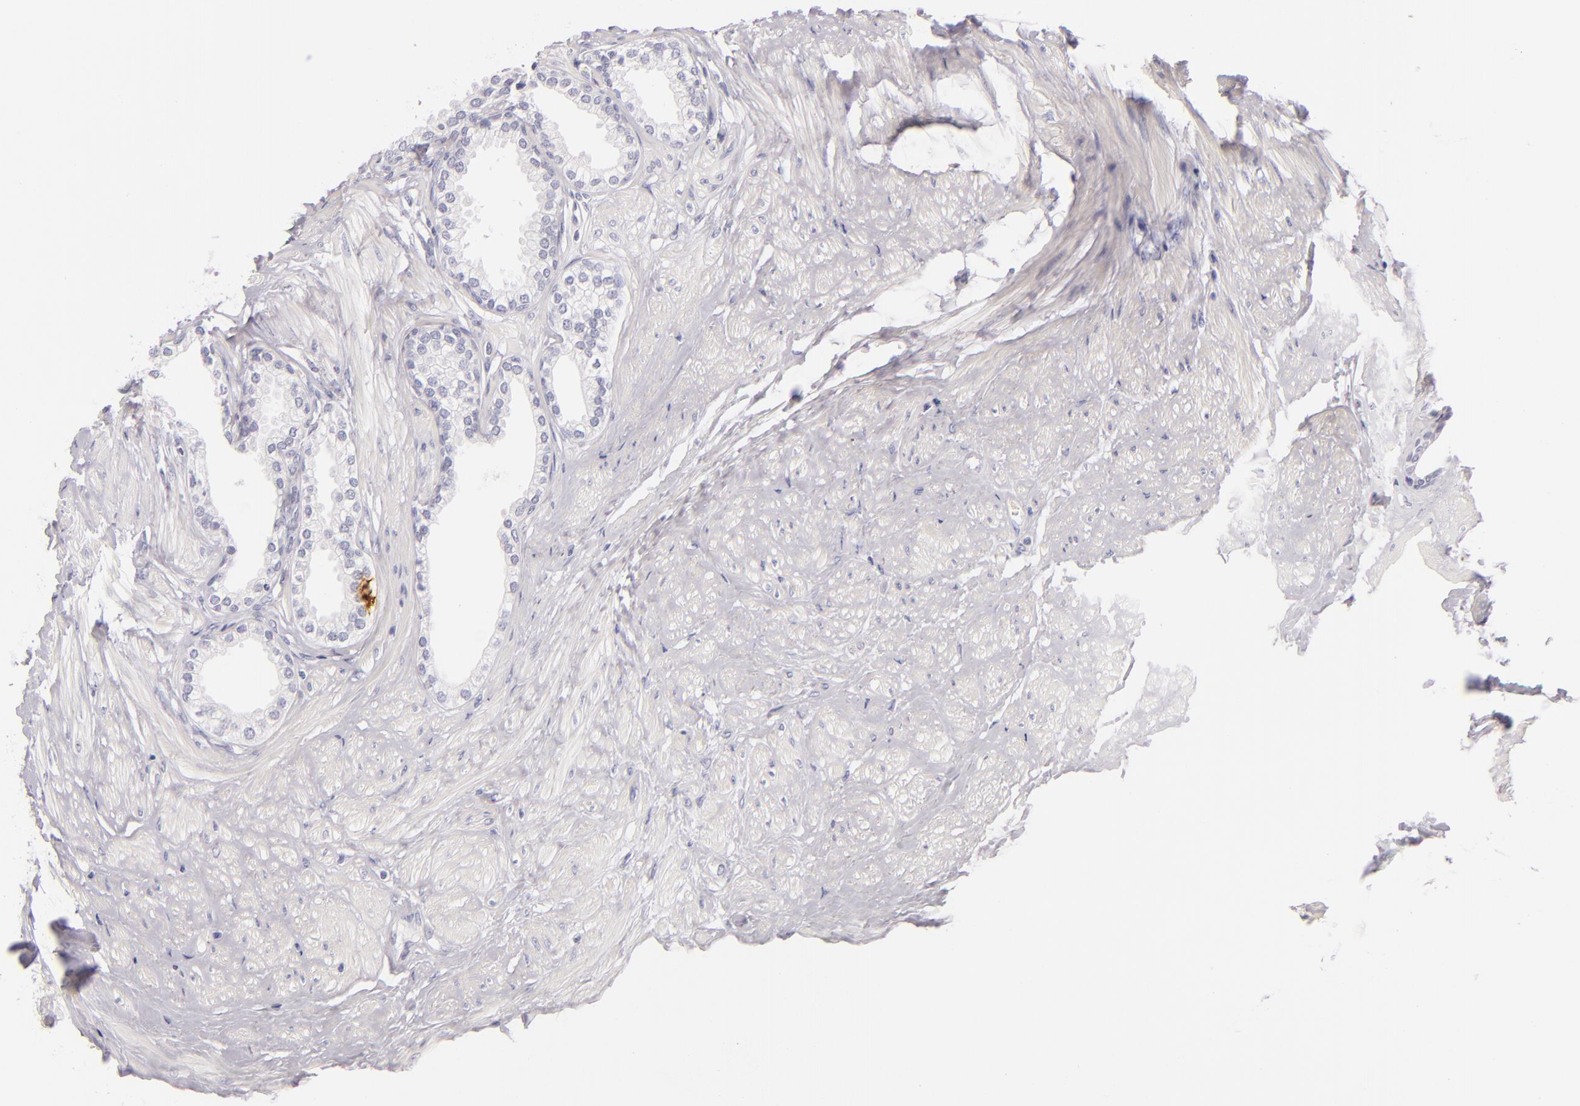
{"staining": {"intensity": "negative", "quantity": "none", "location": "none"}, "tissue": "prostate", "cell_type": "Glandular cells", "image_type": "normal", "snomed": [{"axis": "morphology", "description": "Normal tissue, NOS"}, {"axis": "topography", "description": "Prostate"}], "caption": "Glandular cells are negative for protein expression in normal human prostate. (DAB (3,3'-diaminobenzidine) immunohistochemistry, high magnification).", "gene": "CD207", "patient": {"sex": "male", "age": 64}}